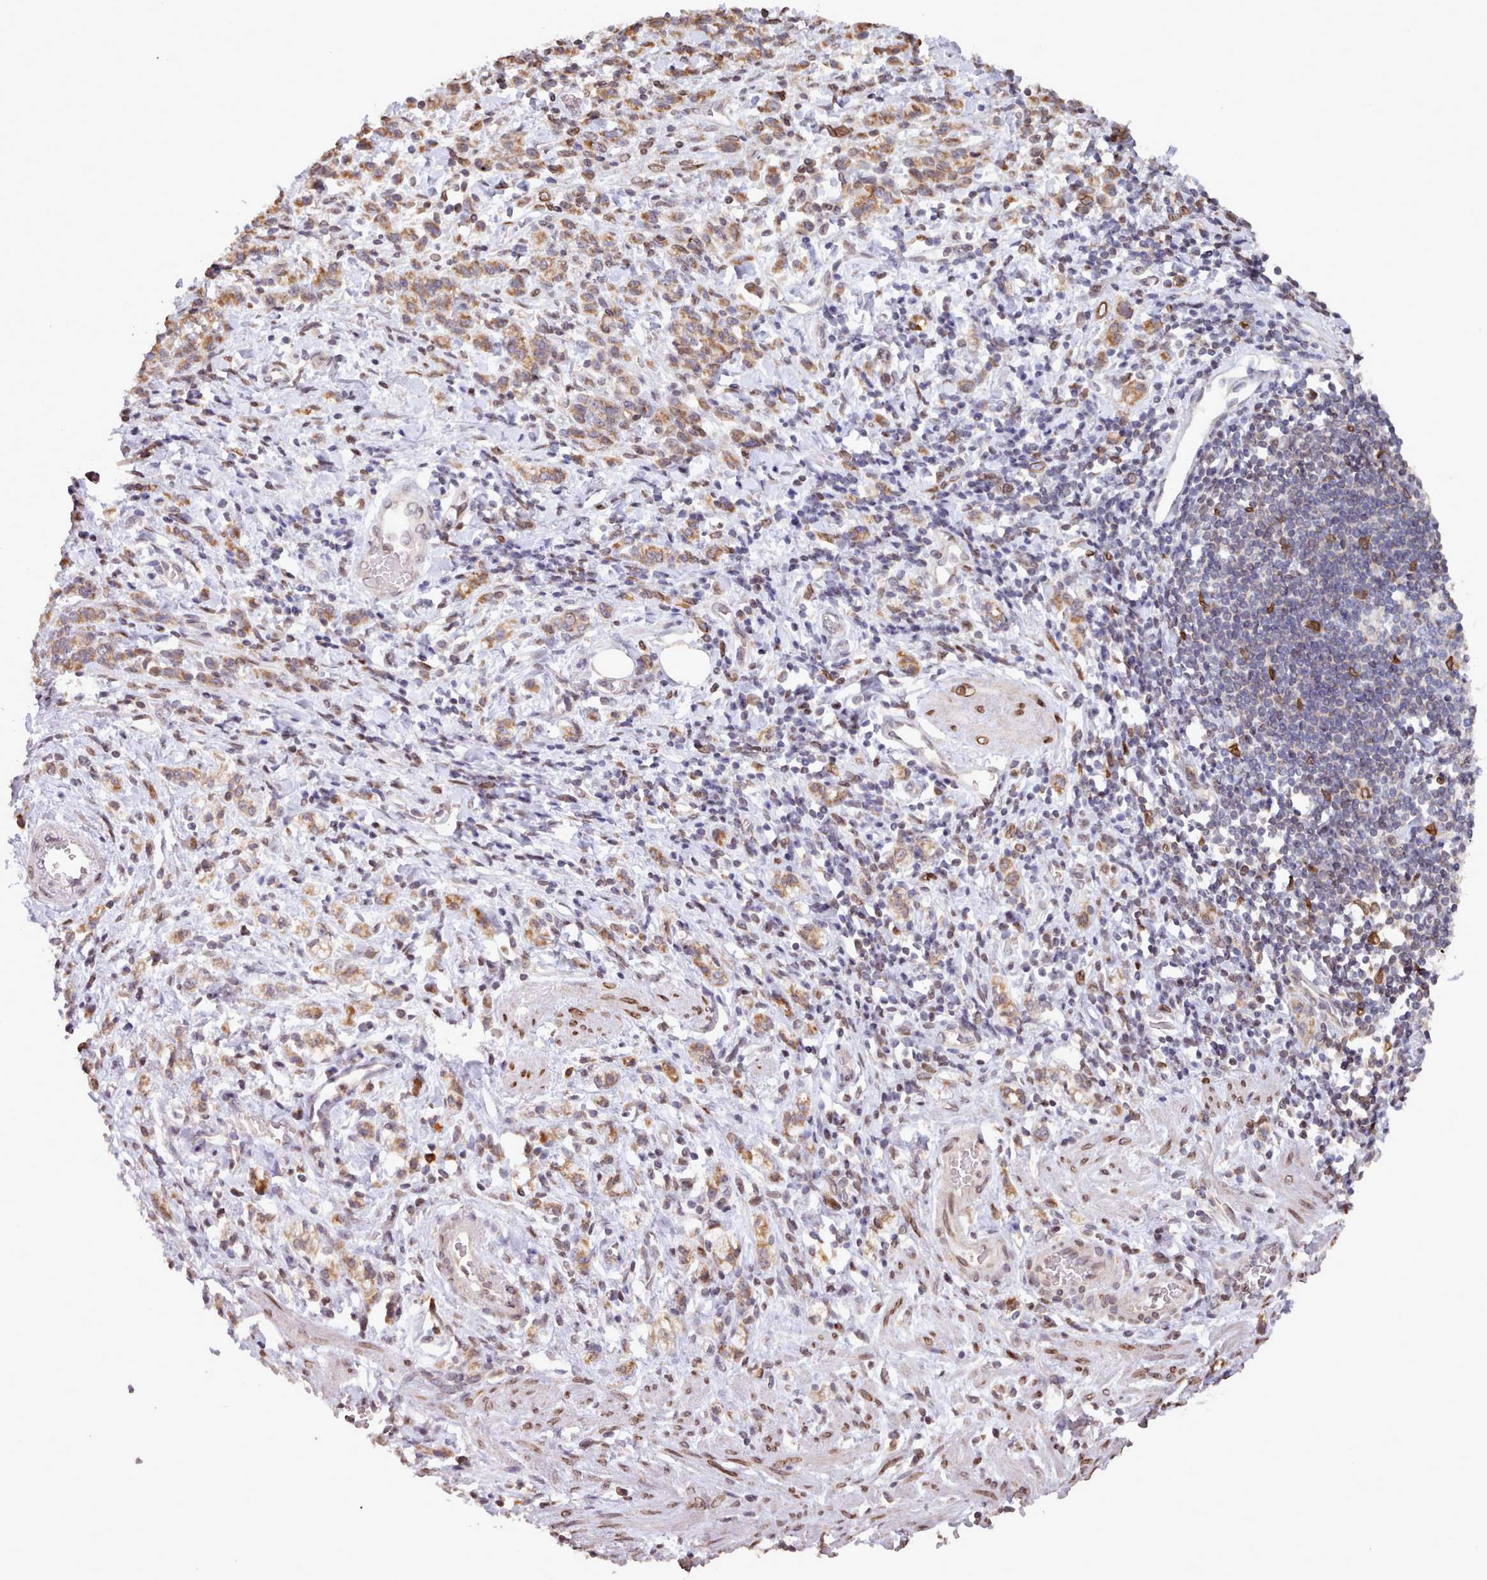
{"staining": {"intensity": "moderate", "quantity": ">75%", "location": "cytoplasmic/membranous"}, "tissue": "stomach cancer", "cell_type": "Tumor cells", "image_type": "cancer", "snomed": [{"axis": "morphology", "description": "Adenocarcinoma, NOS"}, {"axis": "topography", "description": "Stomach"}], "caption": "A brown stain labels moderate cytoplasmic/membranous expression of a protein in adenocarcinoma (stomach) tumor cells.", "gene": "TOR1AIP1", "patient": {"sex": "male", "age": 77}}